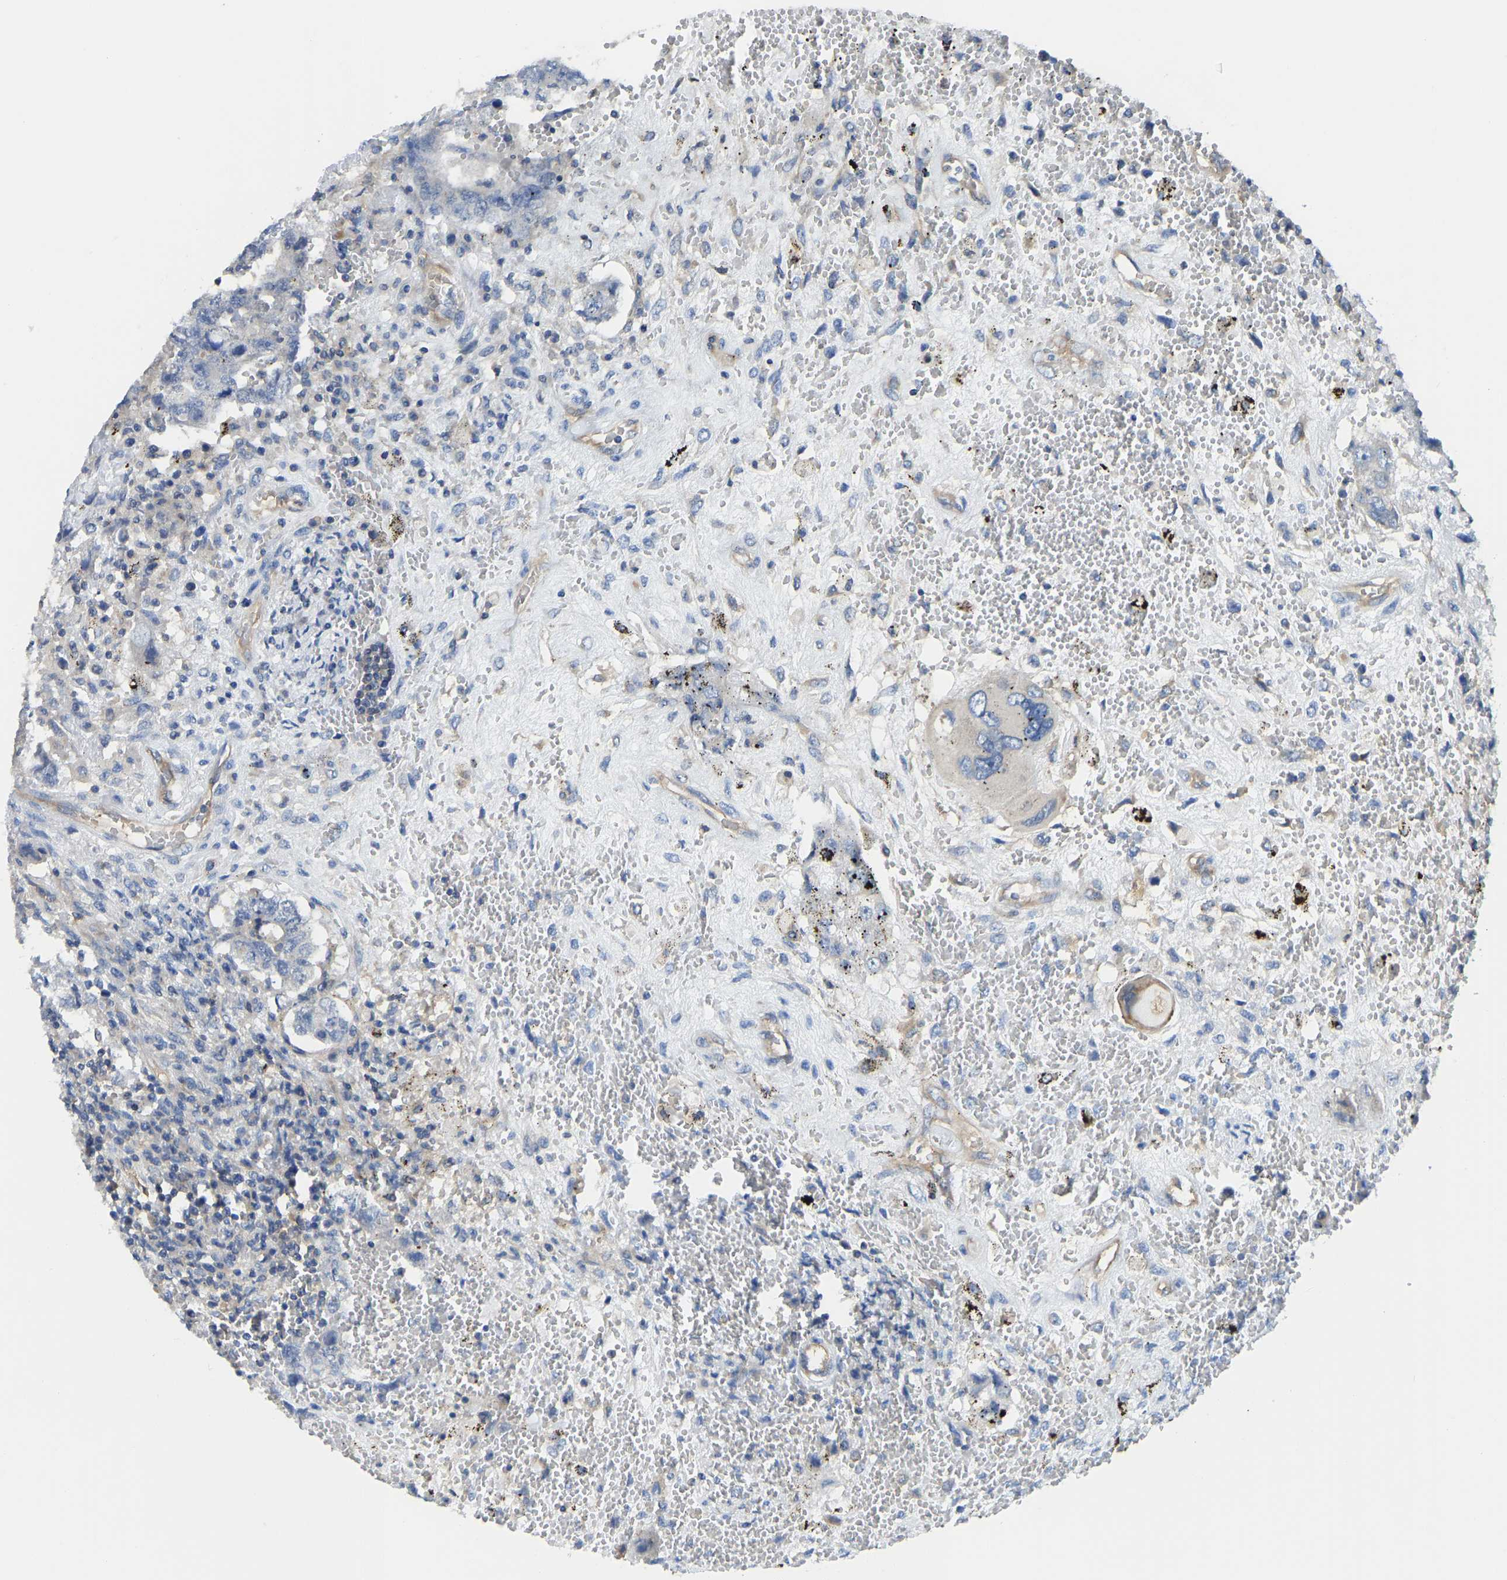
{"staining": {"intensity": "negative", "quantity": "none", "location": "none"}, "tissue": "testis cancer", "cell_type": "Tumor cells", "image_type": "cancer", "snomed": [{"axis": "morphology", "description": "Carcinoma, Embryonal, NOS"}, {"axis": "topography", "description": "Testis"}], "caption": "Tumor cells show no significant protein expression in testis cancer (embryonal carcinoma).", "gene": "PPP3CA", "patient": {"sex": "male", "age": 26}}